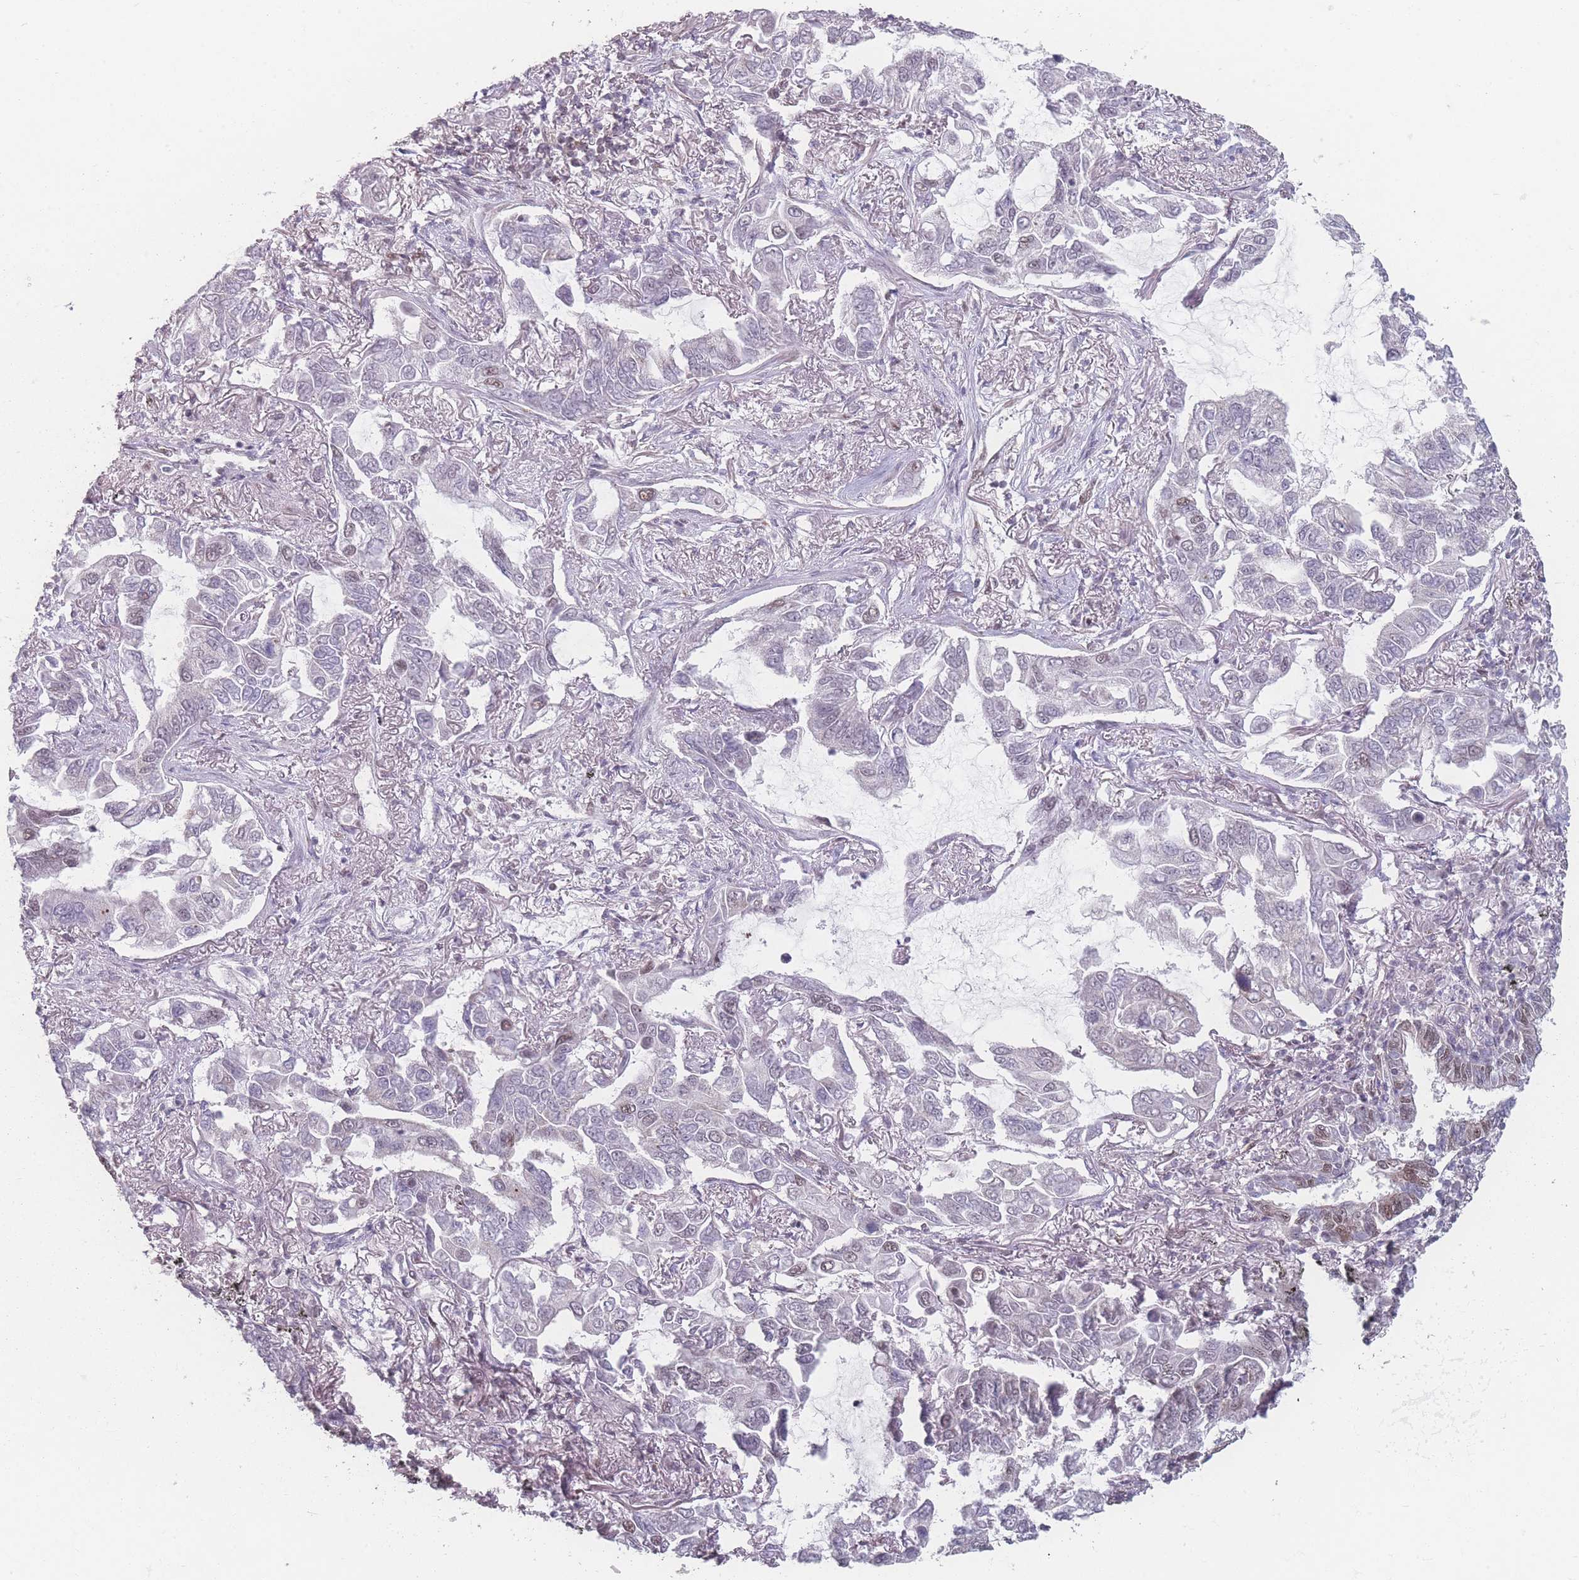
{"staining": {"intensity": "moderate", "quantity": "<25%", "location": "nuclear"}, "tissue": "lung cancer", "cell_type": "Tumor cells", "image_type": "cancer", "snomed": [{"axis": "morphology", "description": "Adenocarcinoma, NOS"}, {"axis": "topography", "description": "Lung"}], "caption": "High-power microscopy captured an IHC photomicrograph of lung cancer (adenocarcinoma), revealing moderate nuclear staining in approximately <25% of tumor cells. (DAB IHC with brightfield microscopy, high magnification).", "gene": "ZC3H14", "patient": {"sex": "male", "age": 64}}